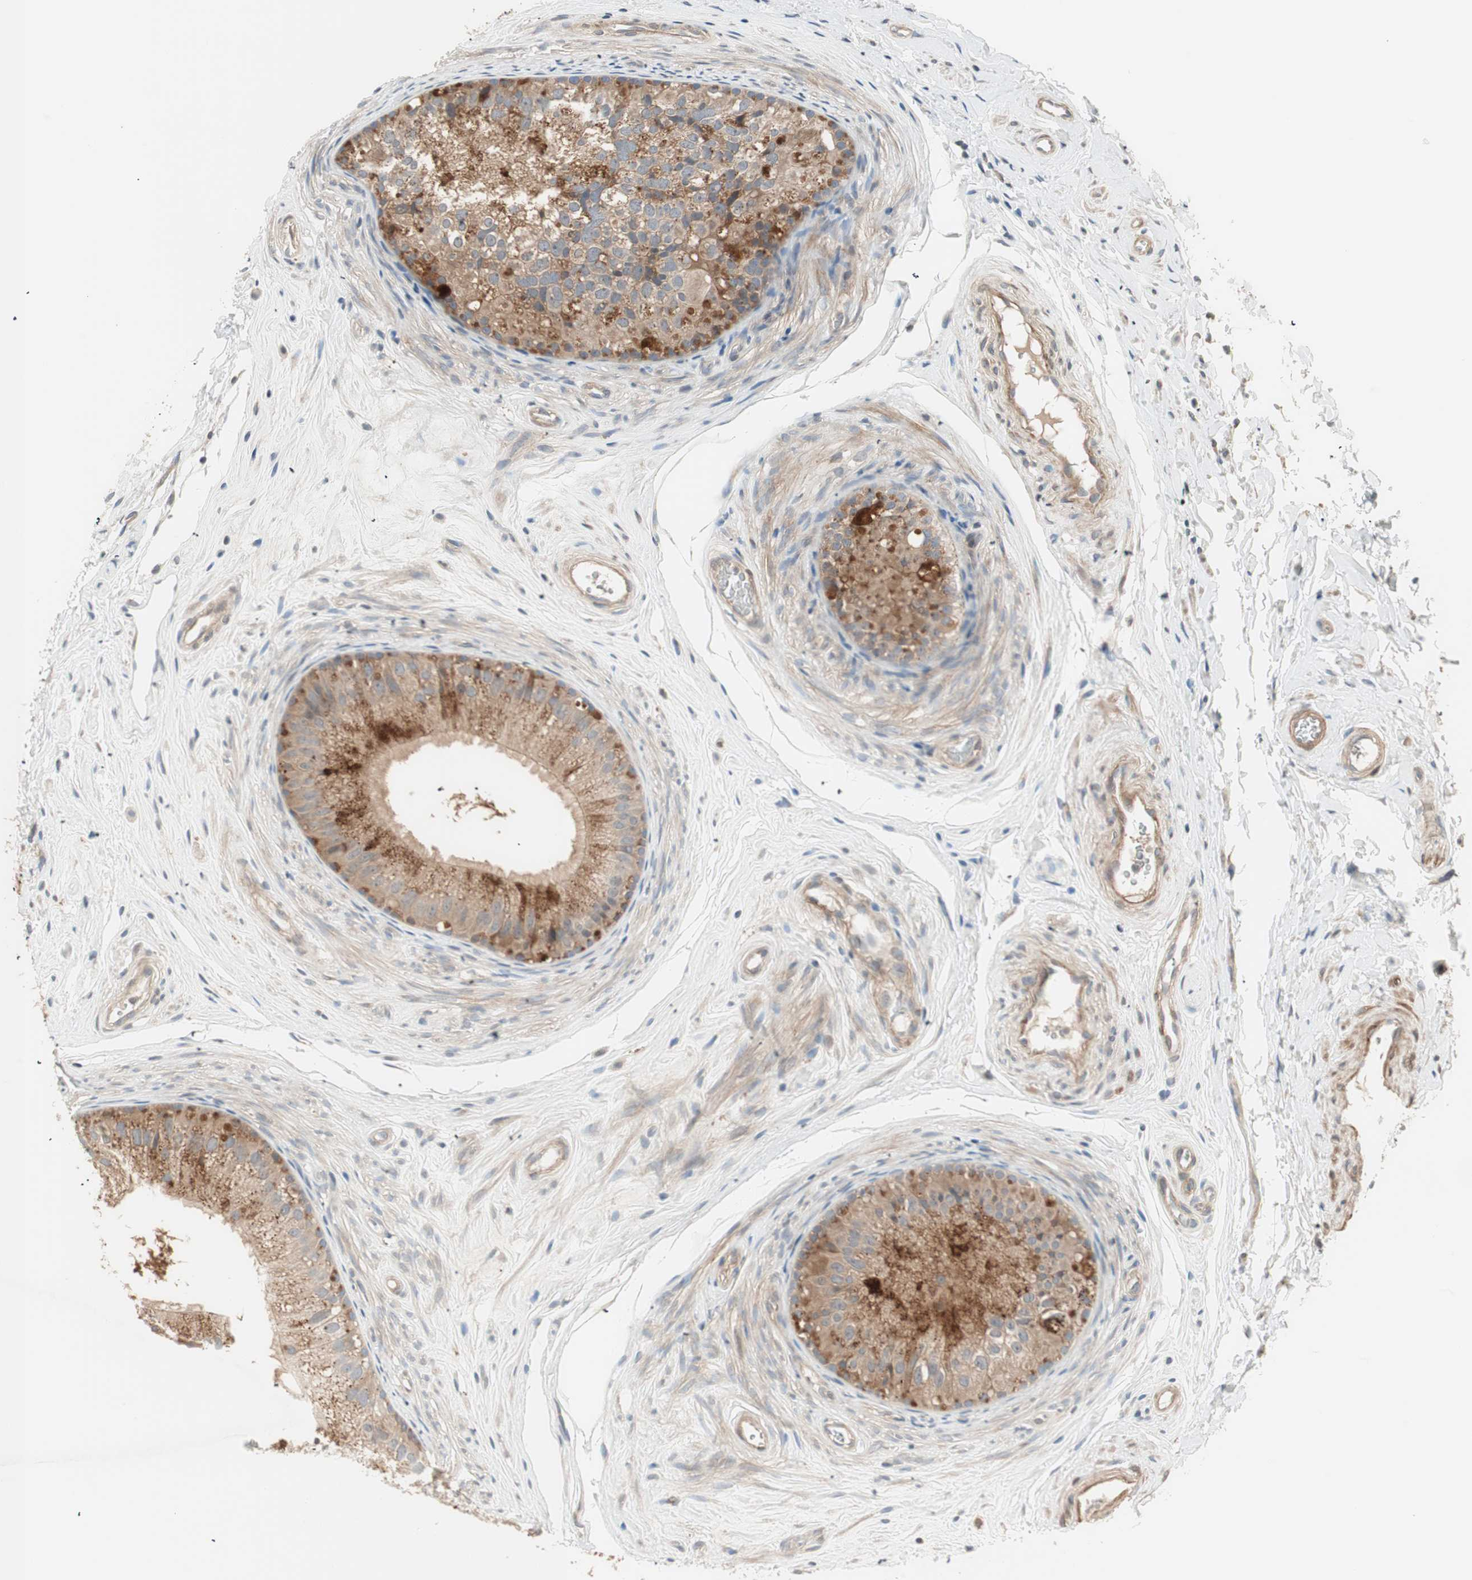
{"staining": {"intensity": "moderate", "quantity": ">75%", "location": "cytoplasmic/membranous"}, "tissue": "epididymis", "cell_type": "Glandular cells", "image_type": "normal", "snomed": [{"axis": "morphology", "description": "Normal tissue, NOS"}, {"axis": "topography", "description": "Epididymis"}], "caption": "Immunohistochemistry staining of unremarkable epididymis, which displays medium levels of moderate cytoplasmic/membranous staining in approximately >75% of glandular cells indicating moderate cytoplasmic/membranous protein positivity. The staining was performed using DAB (3,3'-diaminobenzidine) (brown) for protein detection and nuclei were counterstained in hematoxylin (blue).", "gene": "SFRP1", "patient": {"sex": "male", "age": 56}}